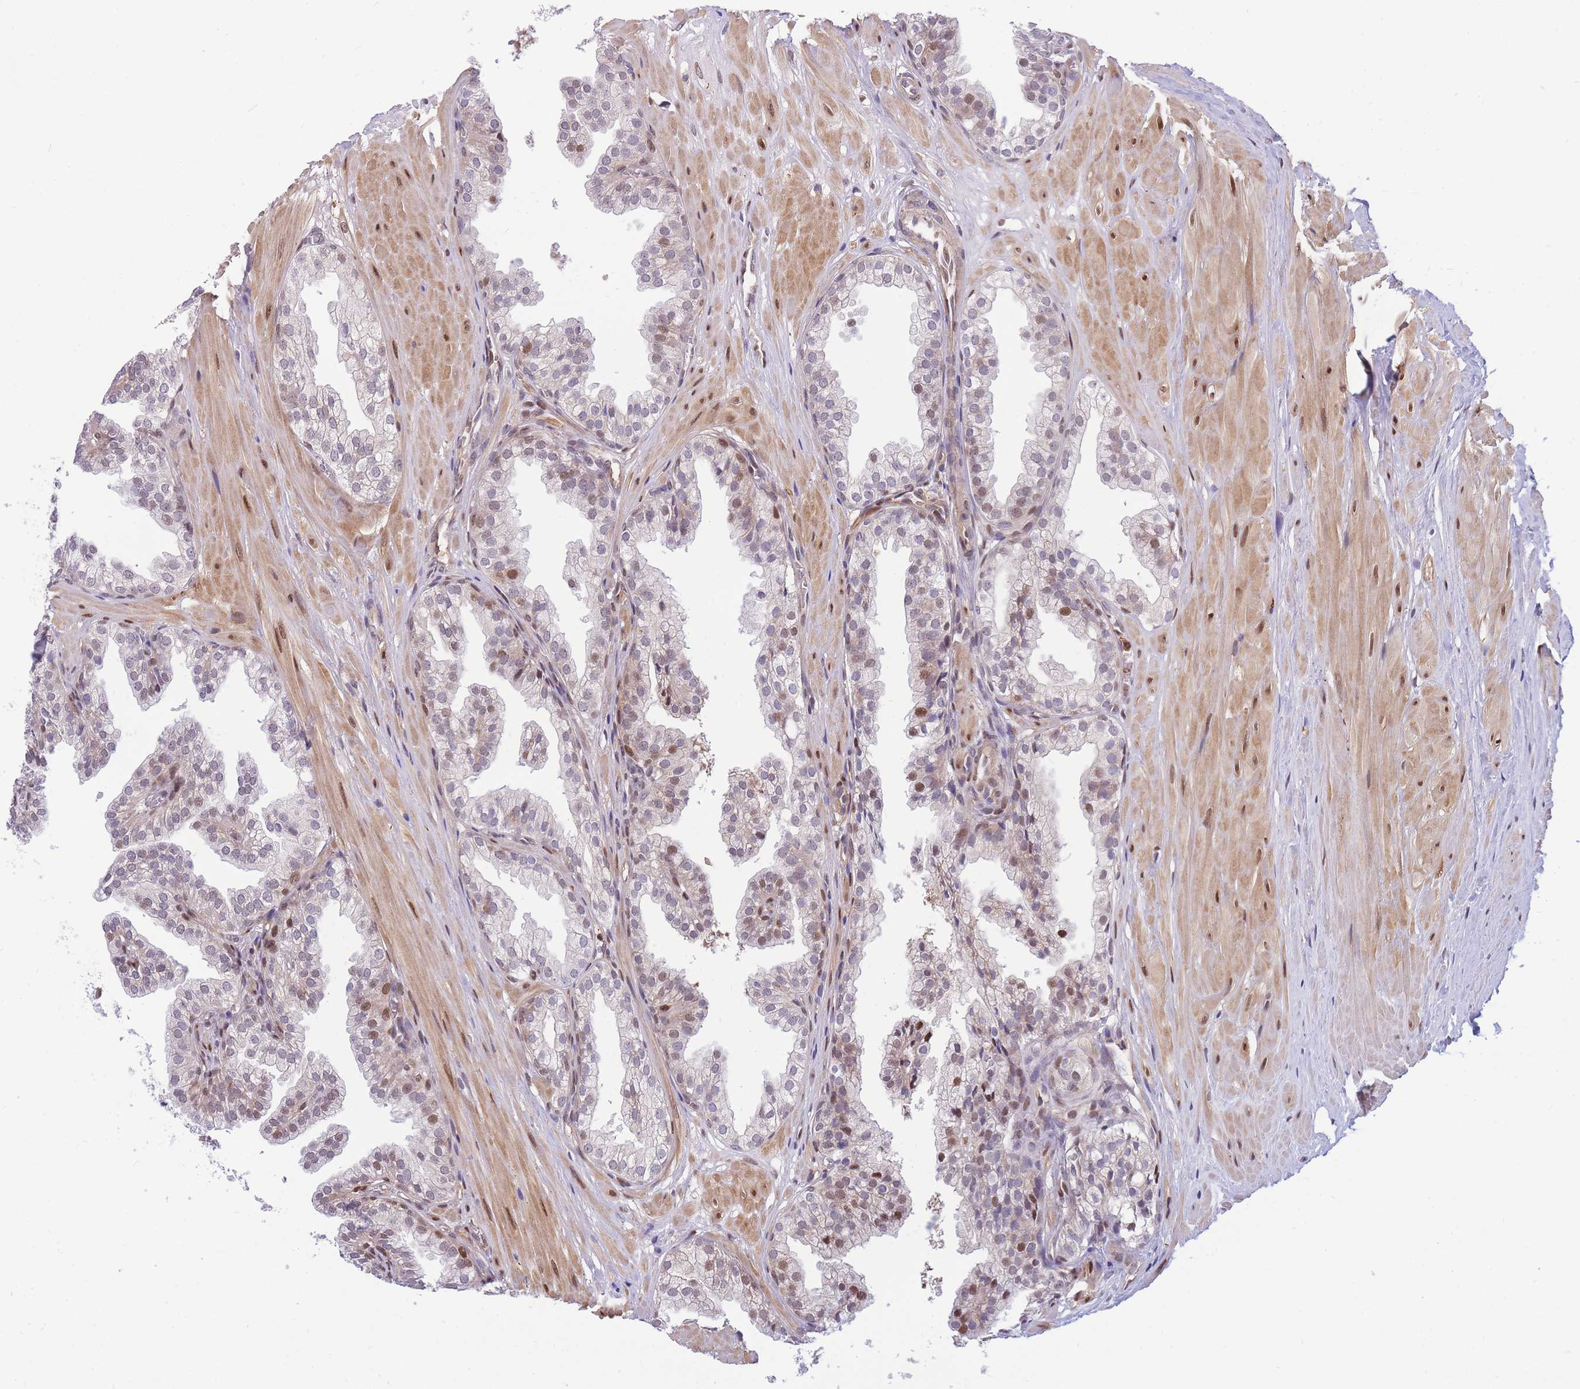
{"staining": {"intensity": "moderate", "quantity": "25%-75%", "location": "nuclear"}, "tissue": "prostate", "cell_type": "Glandular cells", "image_type": "normal", "snomed": [{"axis": "morphology", "description": "Normal tissue, NOS"}, {"axis": "topography", "description": "Prostate"}, {"axis": "topography", "description": "Peripheral nerve tissue"}], "caption": "Unremarkable prostate shows moderate nuclear staining in about 25%-75% of glandular cells The staining is performed using DAB (3,3'-diaminobenzidine) brown chromogen to label protein expression. The nuclei are counter-stained blue using hematoxylin..", "gene": "CRACD", "patient": {"sex": "male", "age": 55}}